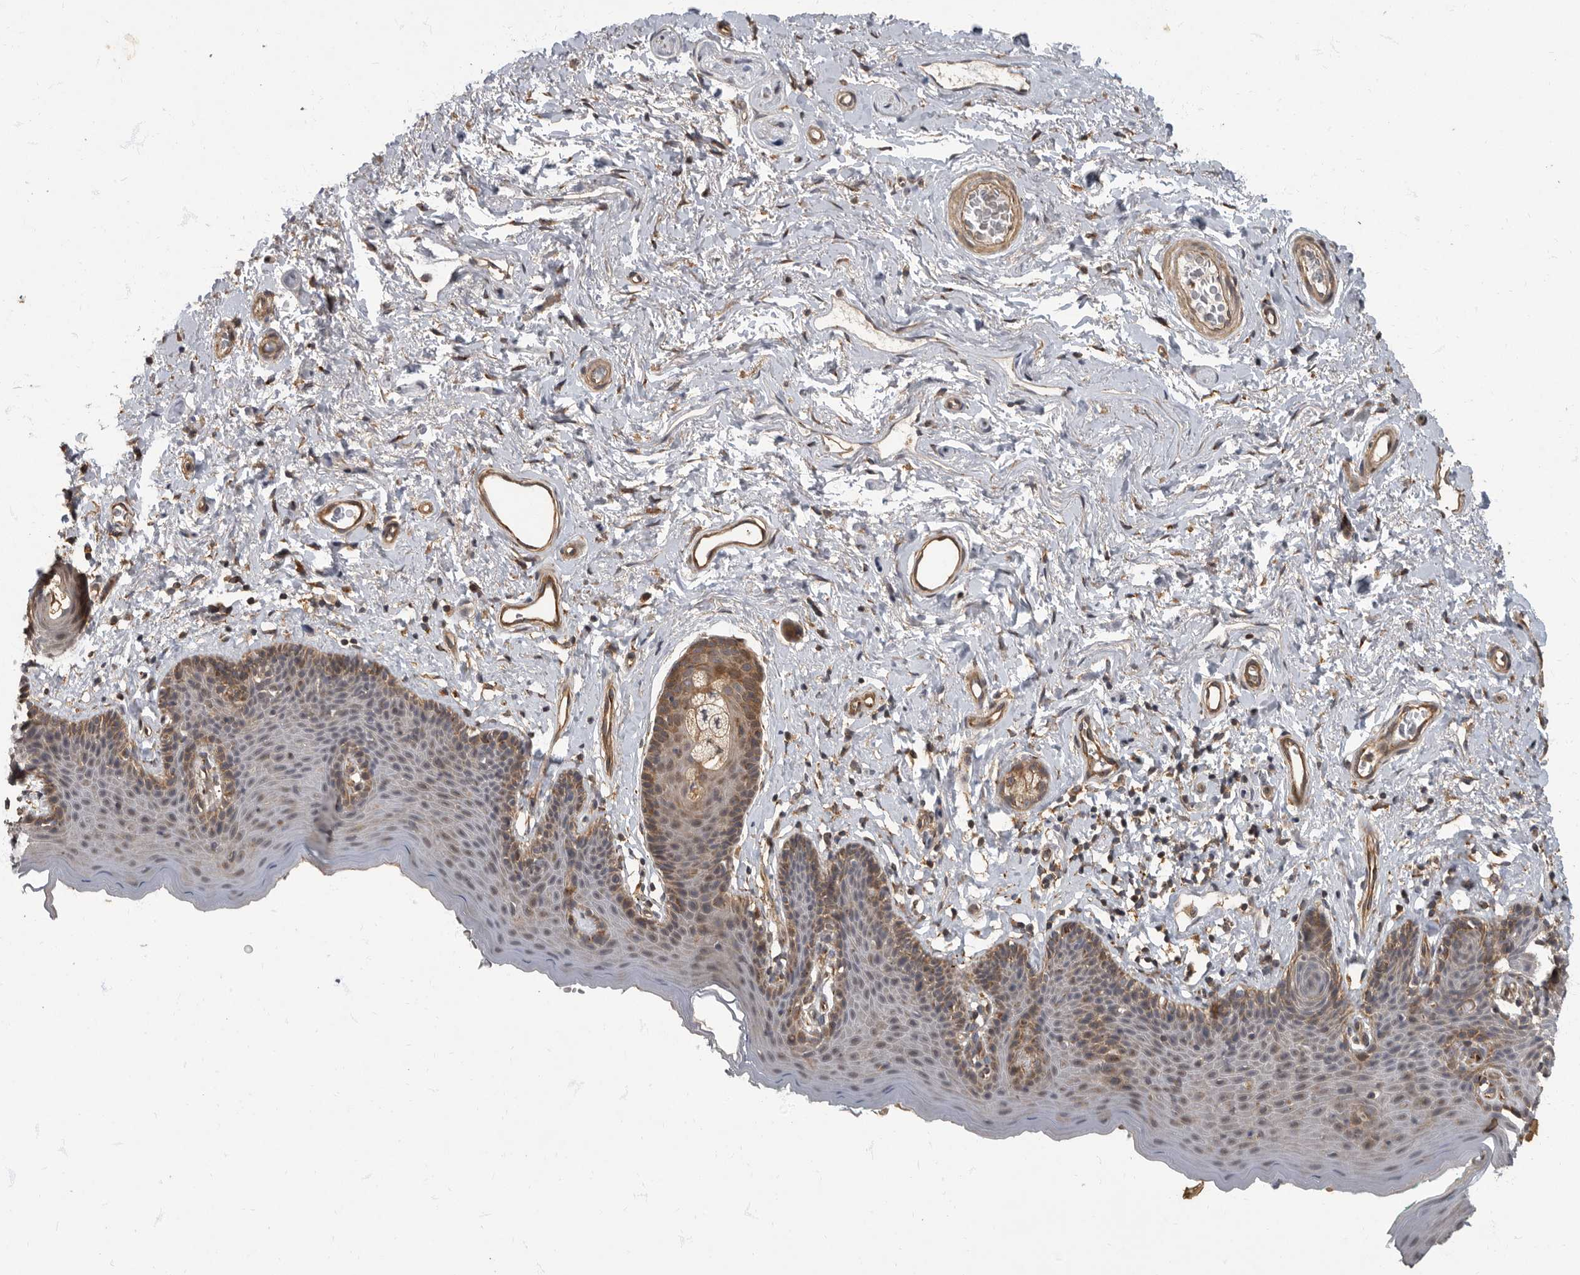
{"staining": {"intensity": "moderate", "quantity": "<25%", "location": "cytoplasmic/membranous"}, "tissue": "skin", "cell_type": "Epidermal cells", "image_type": "normal", "snomed": [{"axis": "morphology", "description": "Normal tissue, NOS"}, {"axis": "topography", "description": "Vulva"}], "caption": "Epidermal cells display moderate cytoplasmic/membranous positivity in about <25% of cells in unremarkable skin.", "gene": "IQCK", "patient": {"sex": "female", "age": 66}}